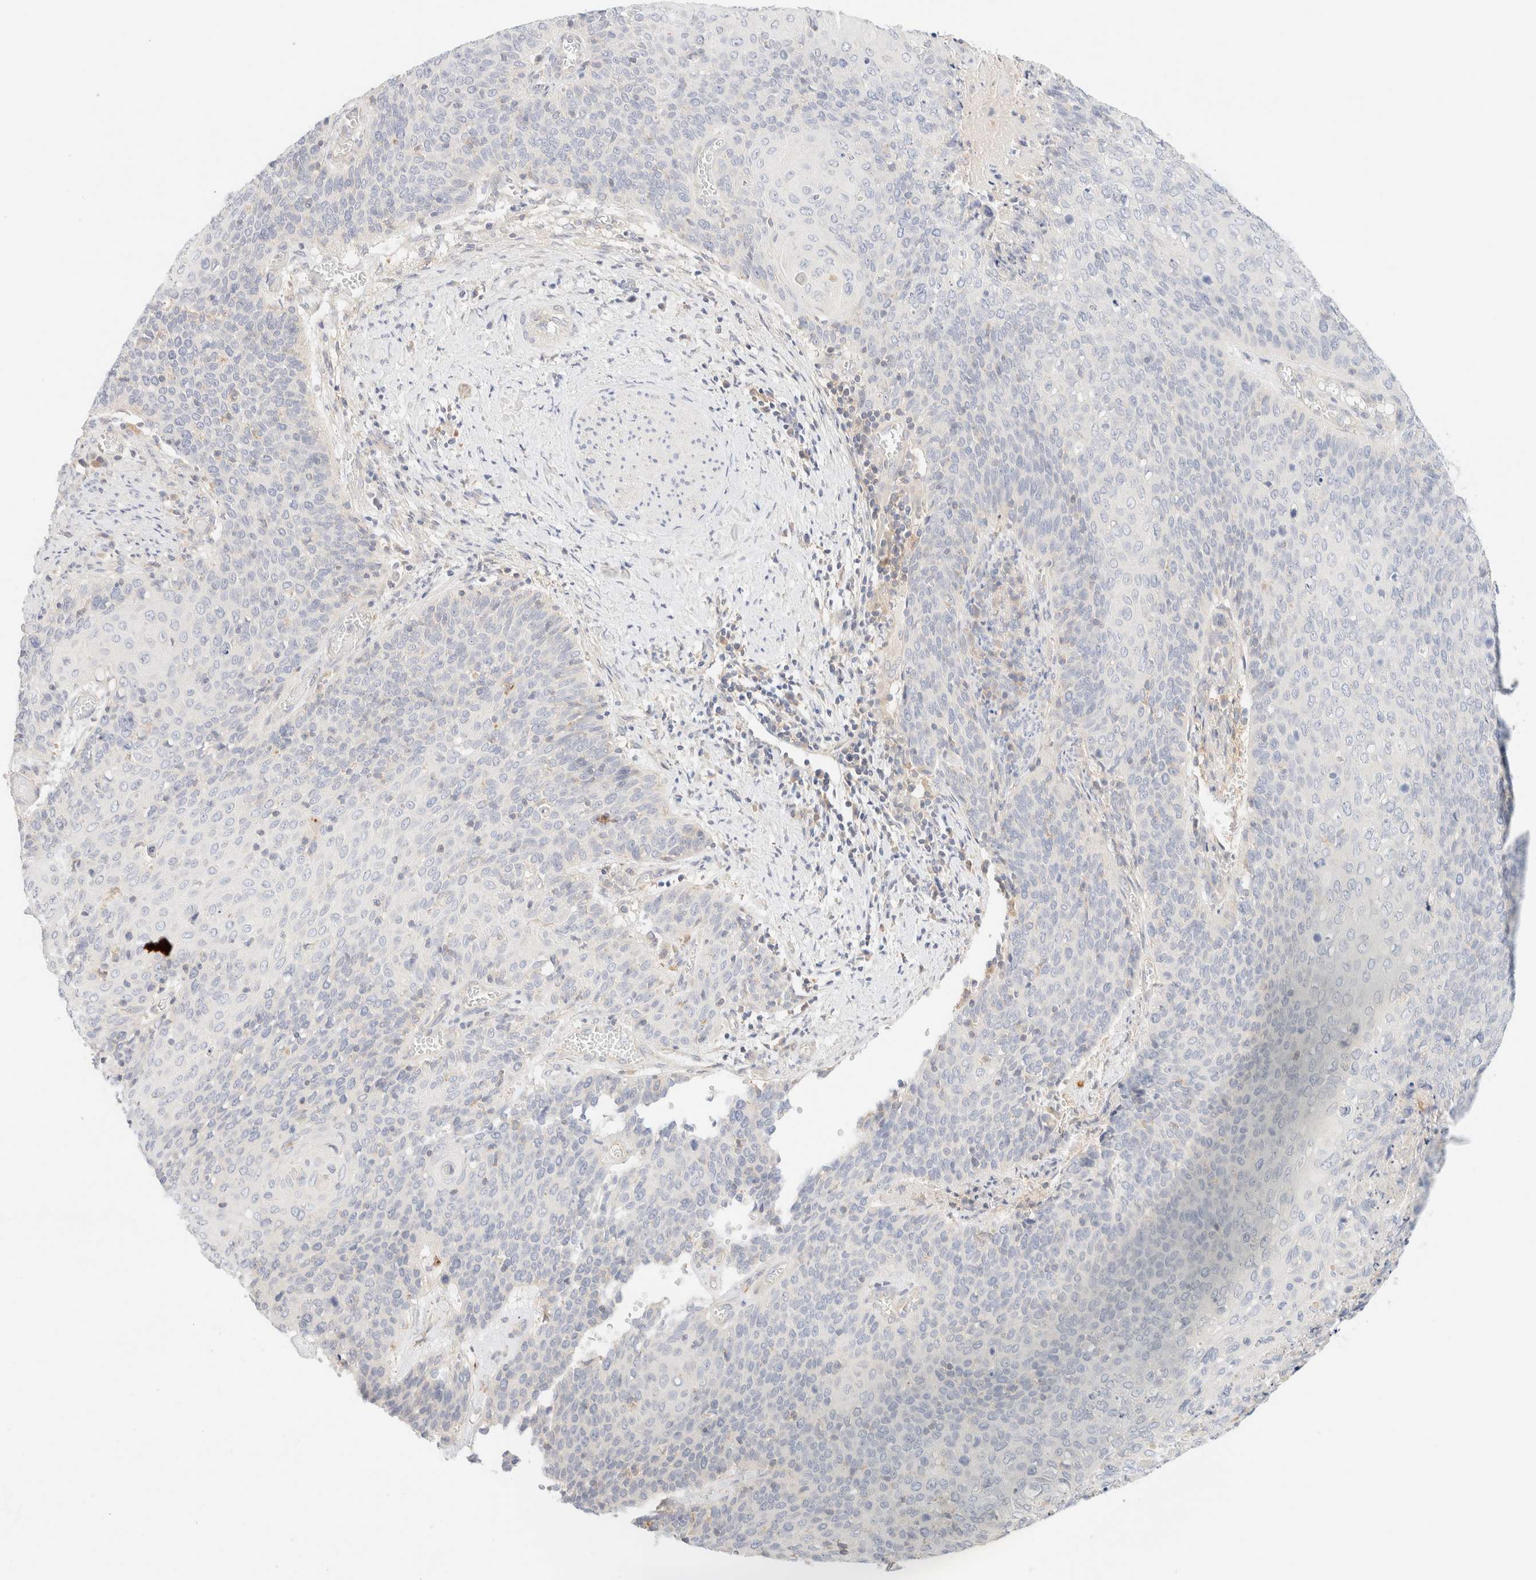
{"staining": {"intensity": "negative", "quantity": "none", "location": "none"}, "tissue": "cervical cancer", "cell_type": "Tumor cells", "image_type": "cancer", "snomed": [{"axis": "morphology", "description": "Squamous cell carcinoma, NOS"}, {"axis": "topography", "description": "Cervix"}], "caption": "DAB (3,3'-diaminobenzidine) immunohistochemical staining of human cervical squamous cell carcinoma shows no significant staining in tumor cells.", "gene": "SARM1", "patient": {"sex": "female", "age": 39}}